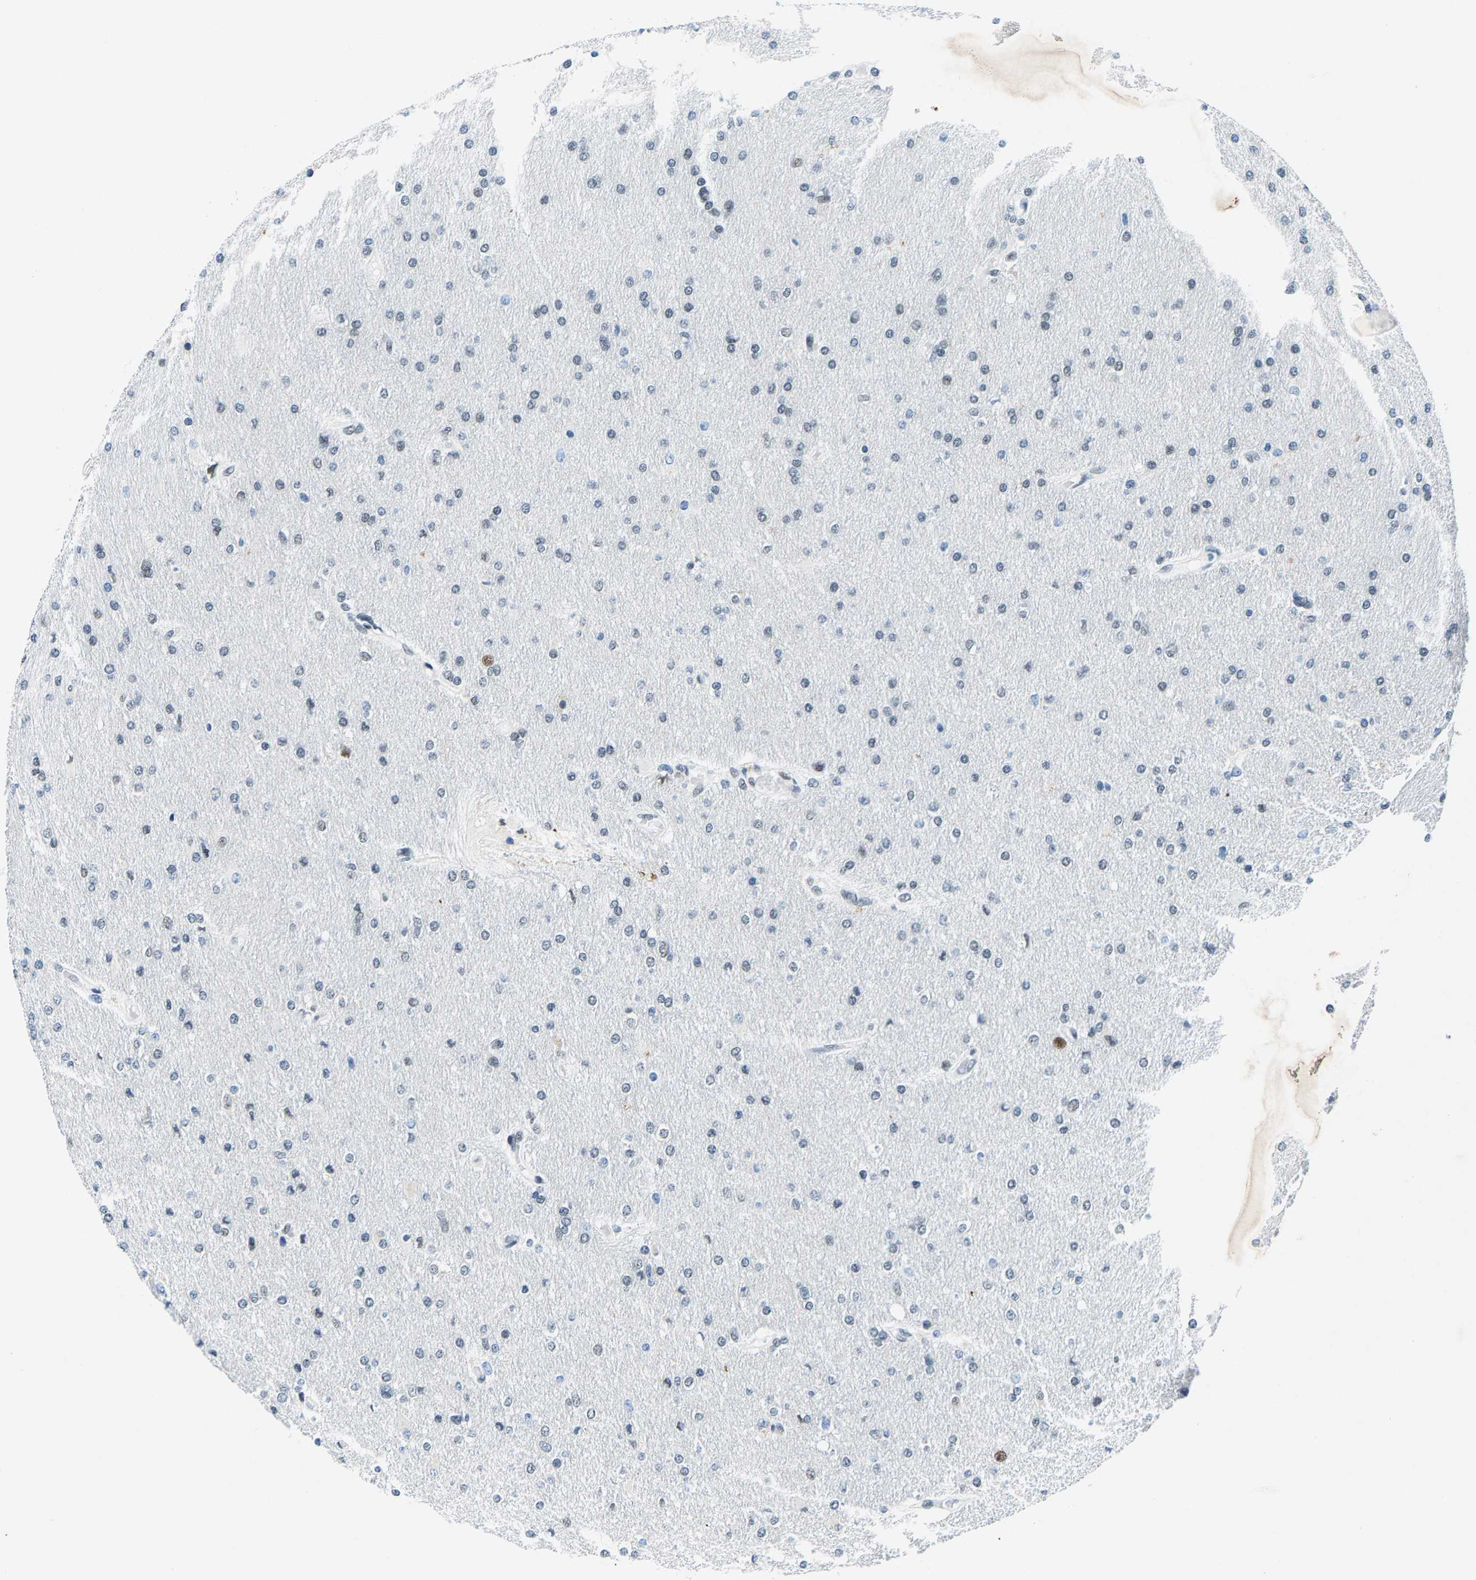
{"staining": {"intensity": "negative", "quantity": "none", "location": "none"}, "tissue": "glioma", "cell_type": "Tumor cells", "image_type": "cancer", "snomed": [{"axis": "morphology", "description": "Glioma, malignant, High grade"}, {"axis": "topography", "description": "Cerebral cortex"}], "caption": "This is a photomicrograph of immunohistochemistry staining of malignant high-grade glioma, which shows no positivity in tumor cells.", "gene": "ATF2", "patient": {"sex": "female", "age": 36}}